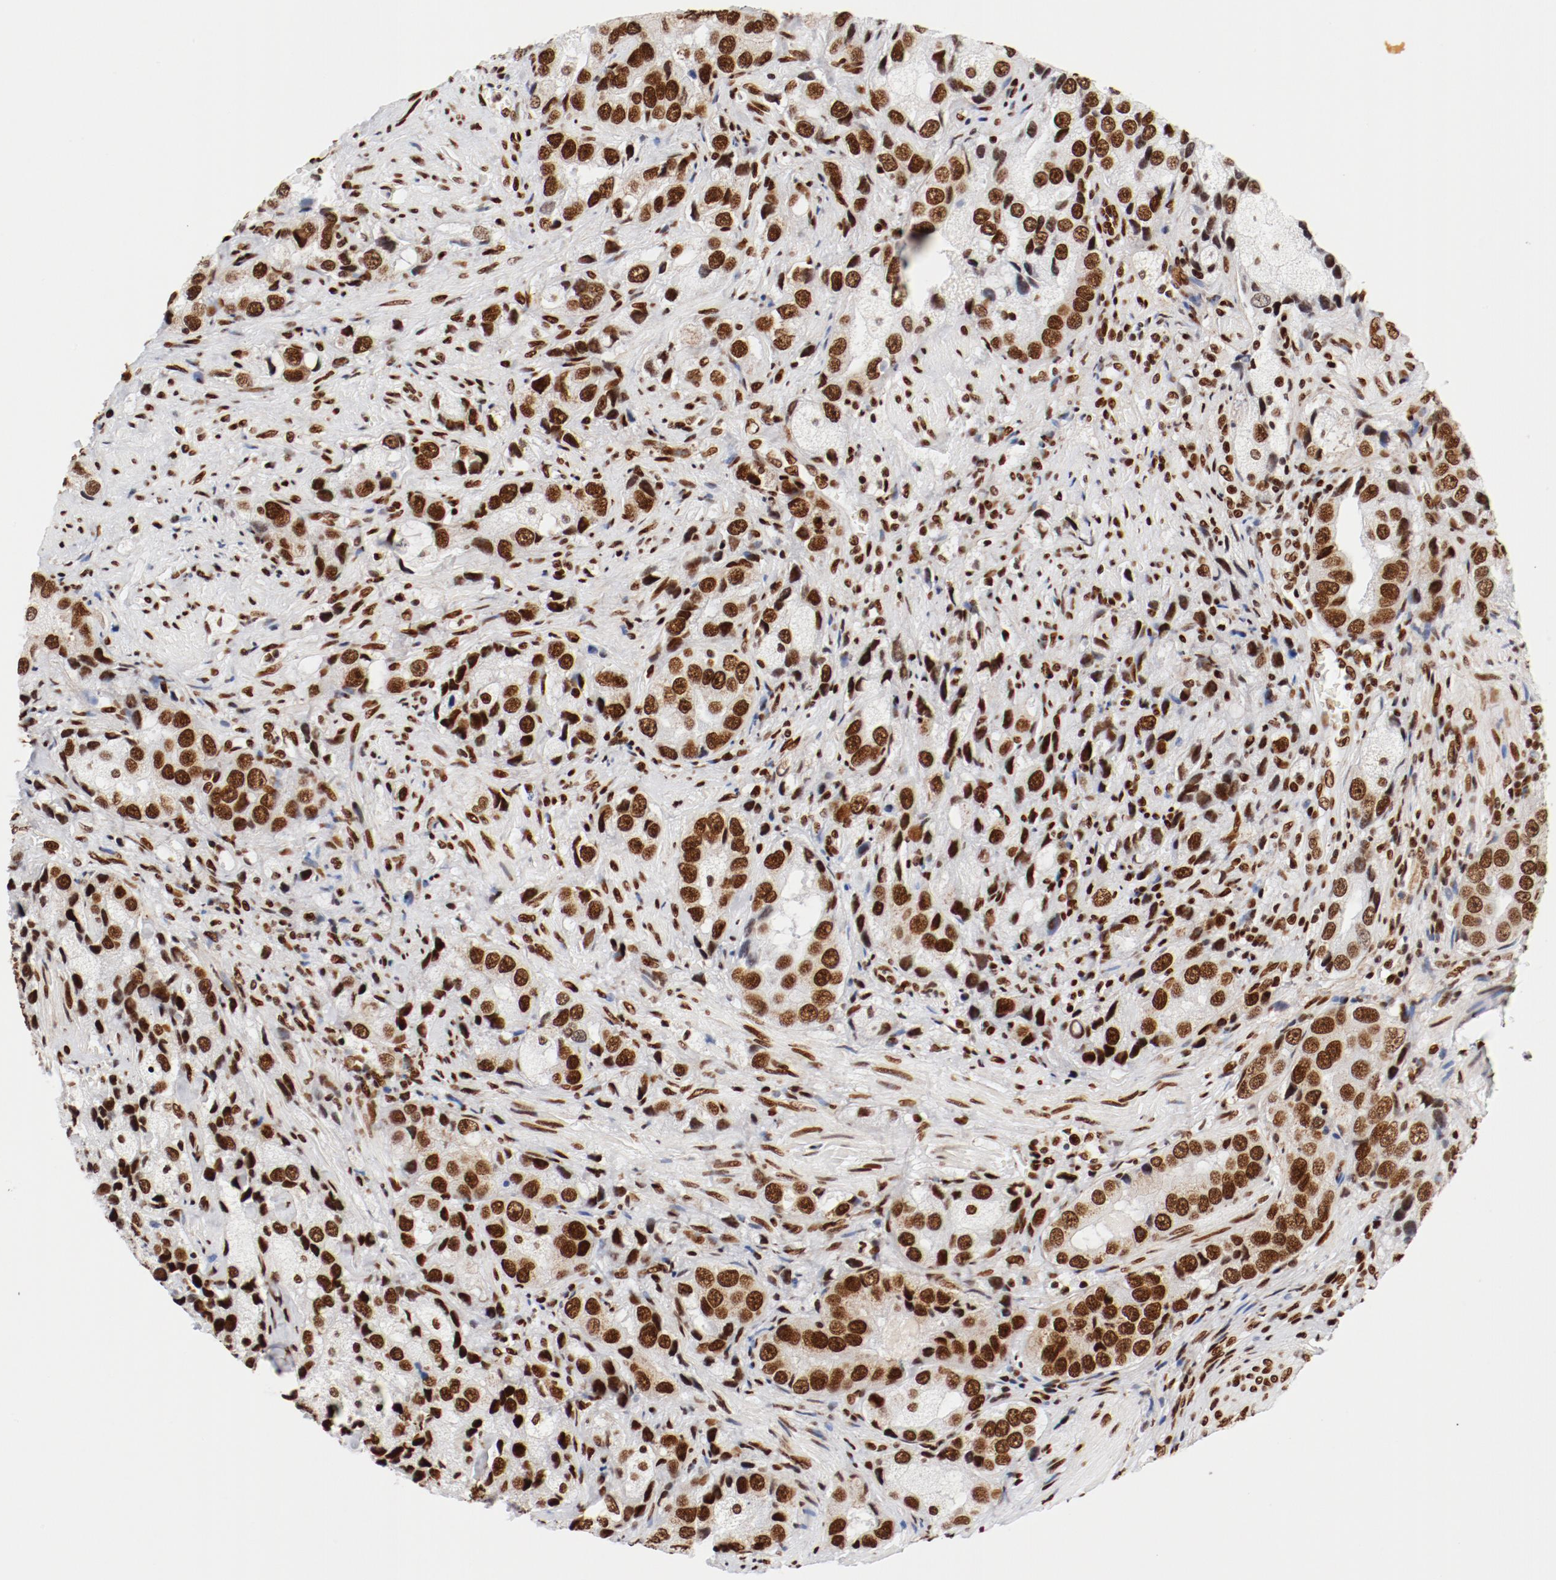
{"staining": {"intensity": "strong", "quantity": ">75%", "location": "nuclear"}, "tissue": "prostate cancer", "cell_type": "Tumor cells", "image_type": "cancer", "snomed": [{"axis": "morphology", "description": "Adenocarcinoma, High grade"}, {"axis": "topography", "description": "Prostate"}], "caption": "The photomicrograph reveals immunohistochemical staining of prostate high-grade adenocarcinoma. There is strong nuclear expression is appreciated in about >75% of tumor cells. (brown staining indicates protein expression, while blue staining denotes nuclei).", "gene": "CTBP1", "patient": {"sex": "male", "age": 63}}